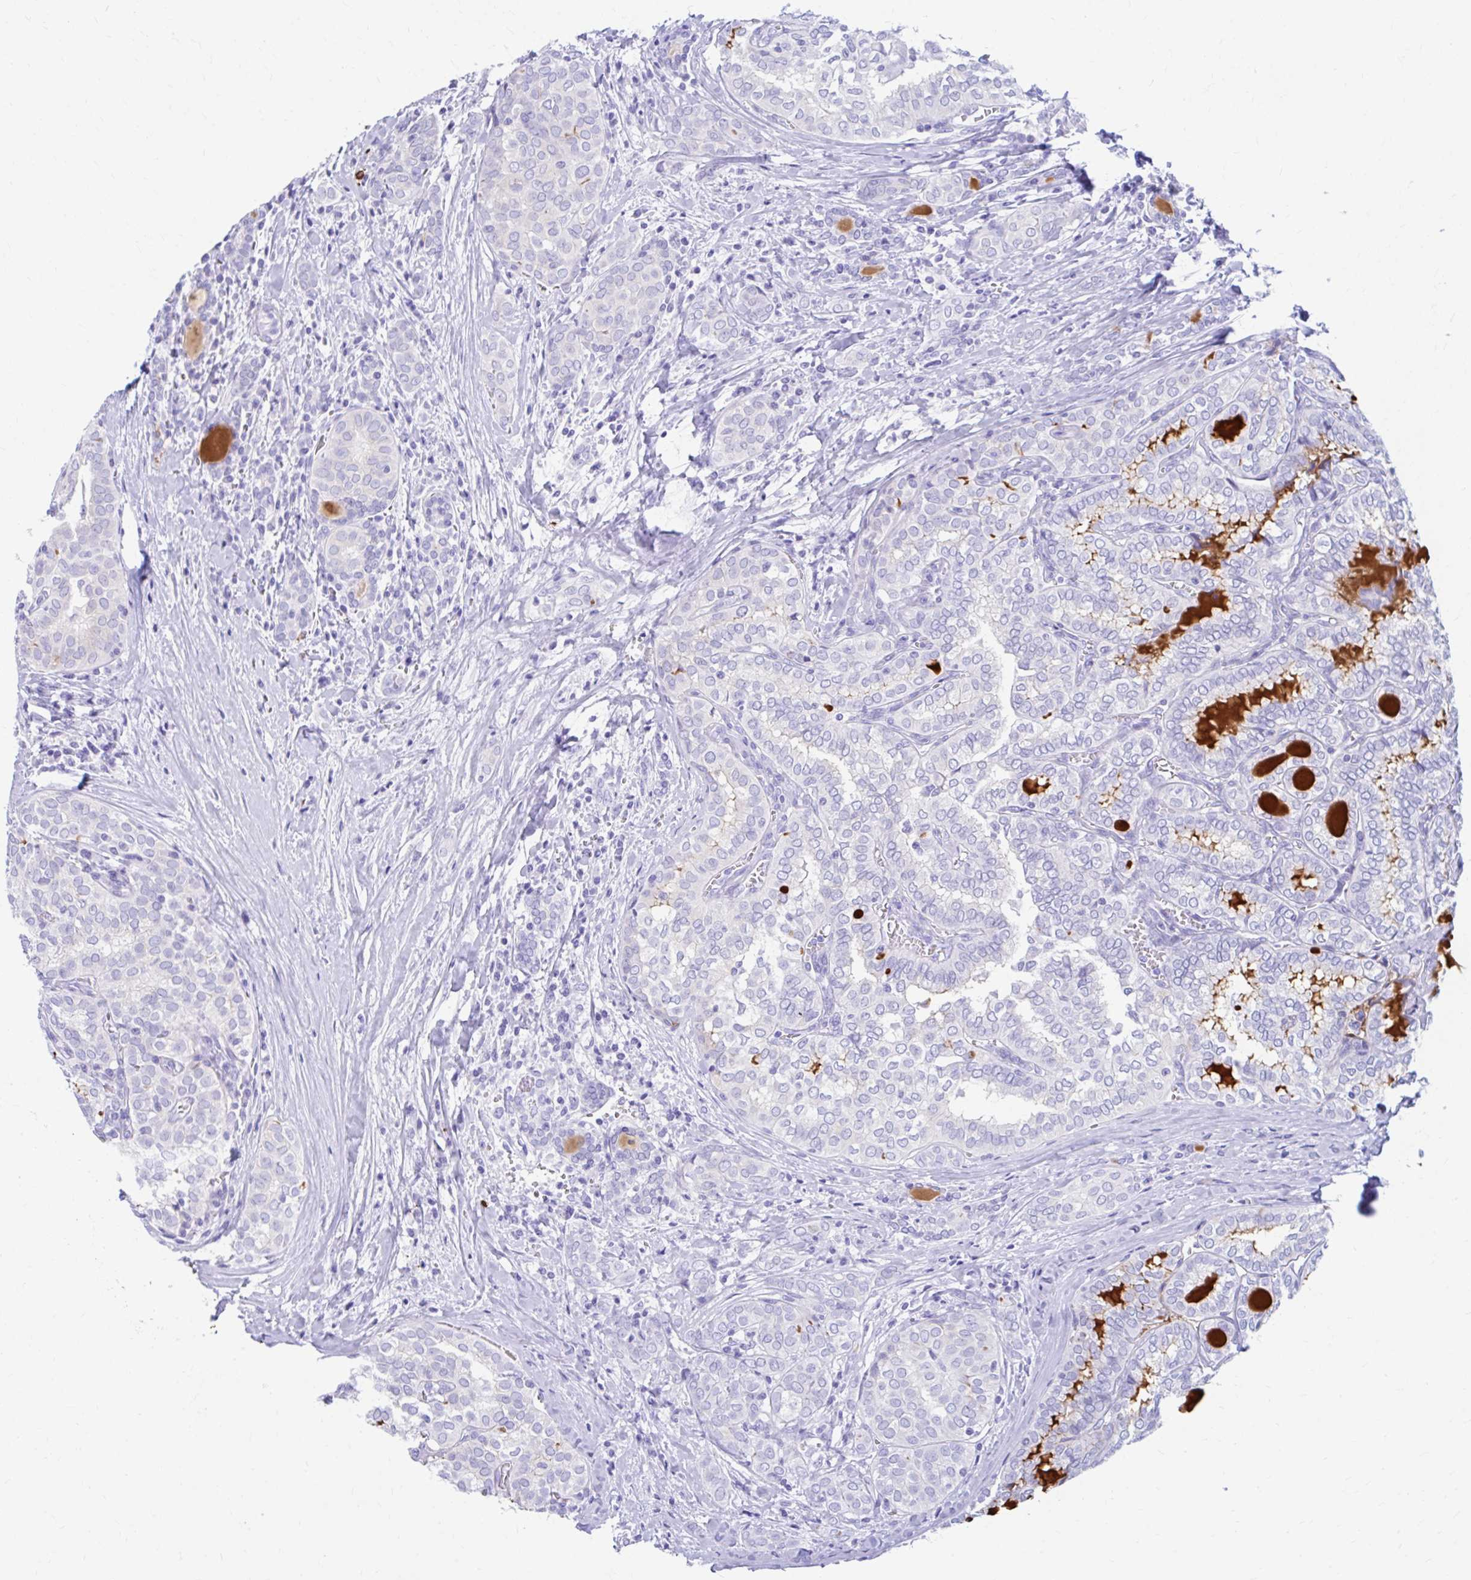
{"staining": {"intensity": "negative", "quantity": "none", "location": "none"}, "tissue": "thyroid cancer", "cell_type": "Tumor cells", "image_type": "cancer", "snomed": [{"axis": "morphology", "description": "Papillary adenocarcinoma, NOS"}, {"axis": "topography", "description": "Thyroid gland"}], "caption": "This is an immunohistochemistry (IHC) micrograph of human thyroid cancer (papillary adenocarcinoma). There is no expression in tumor cells.", "gene": "NSG2", "patient": {"sex": "female", "age": 30}}